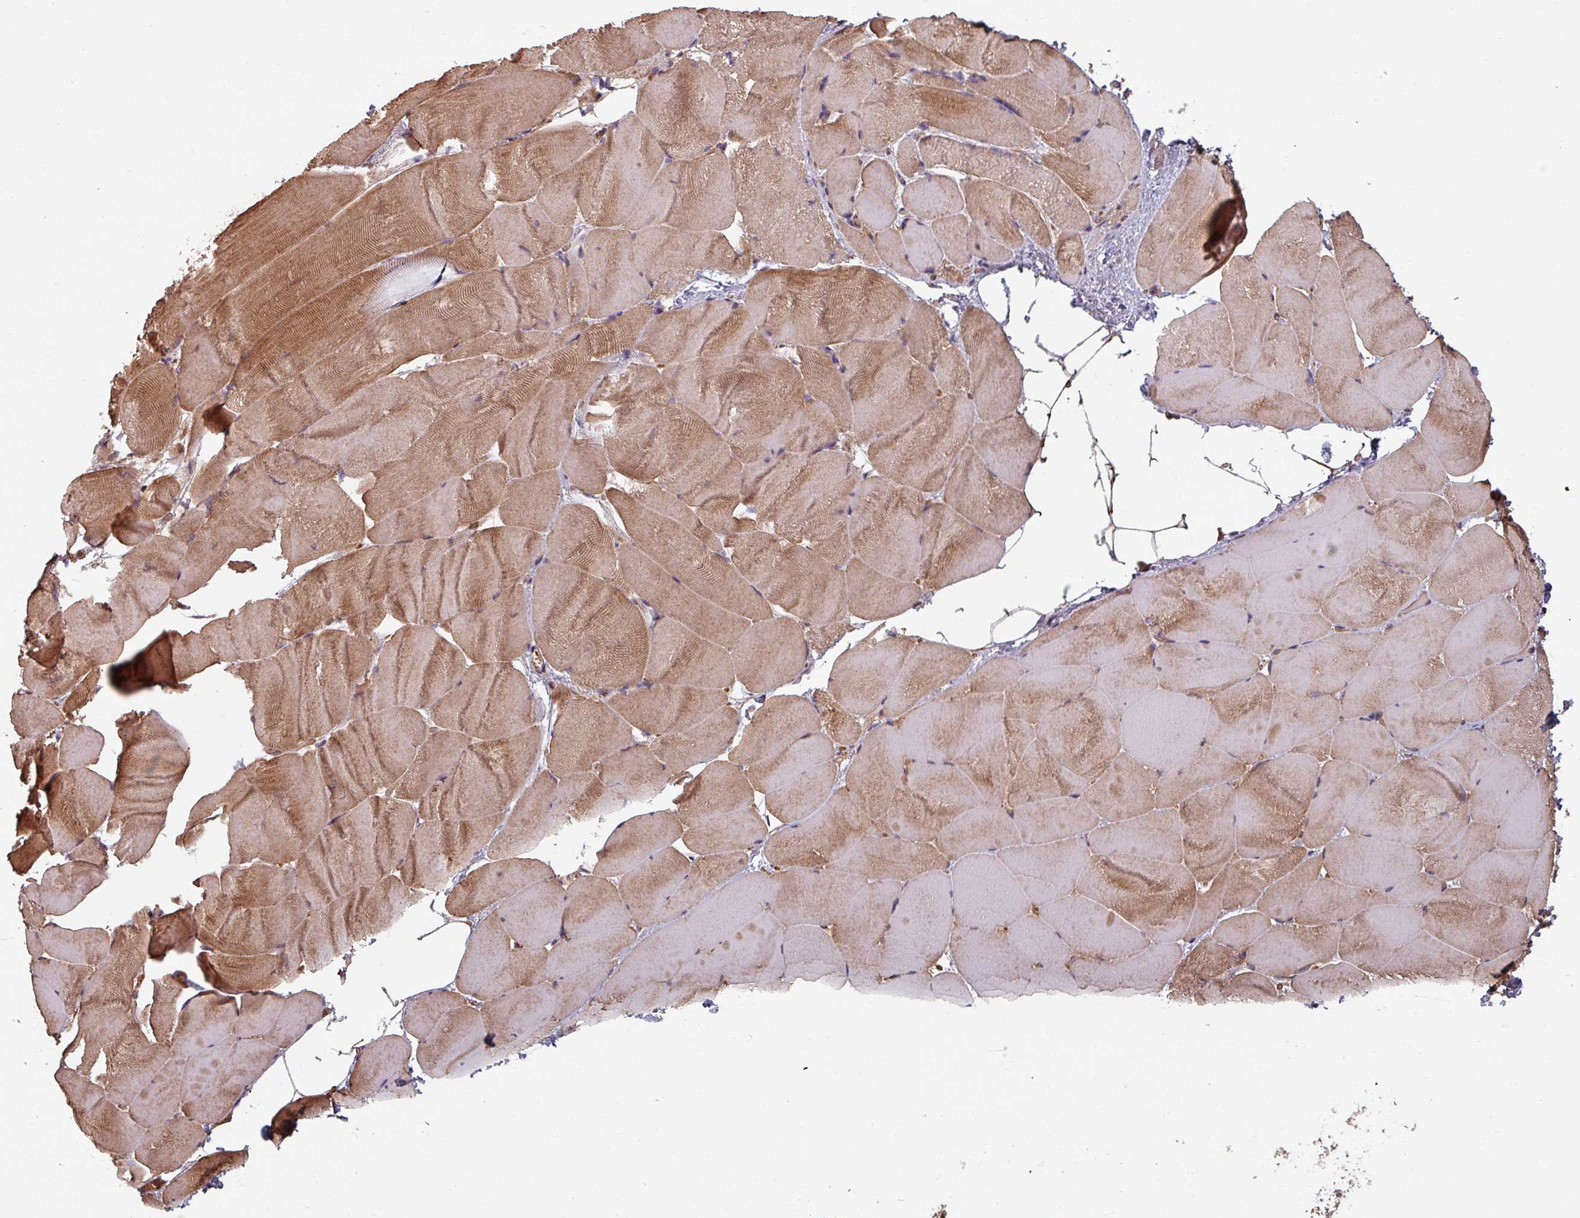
{"staining": {"intensity": "moderate", "quantity": ">75%", "location": "cytoplasmic/membranous"}, "tissue": "skeletal muscle", "cell_type": "Myocytes", "image_type": "normal", "snomed": [{"axis": "morphology", "description": "Normal tissue, NOS"}, {"axis": "topography", "description": "Skeletal muscle"}], "caption": "Immunohistochemical staining of benign skeletal muscle exhibits medium levels of moderate cytoplasmic/membranous staining in about >75% of myocytes. (DAB (3,3'-diaminobenzidine) = brown stain, brightfield microscopy at high magnification).", "gene": "EID1", "patient": {"sex": "female", "age": 64}}